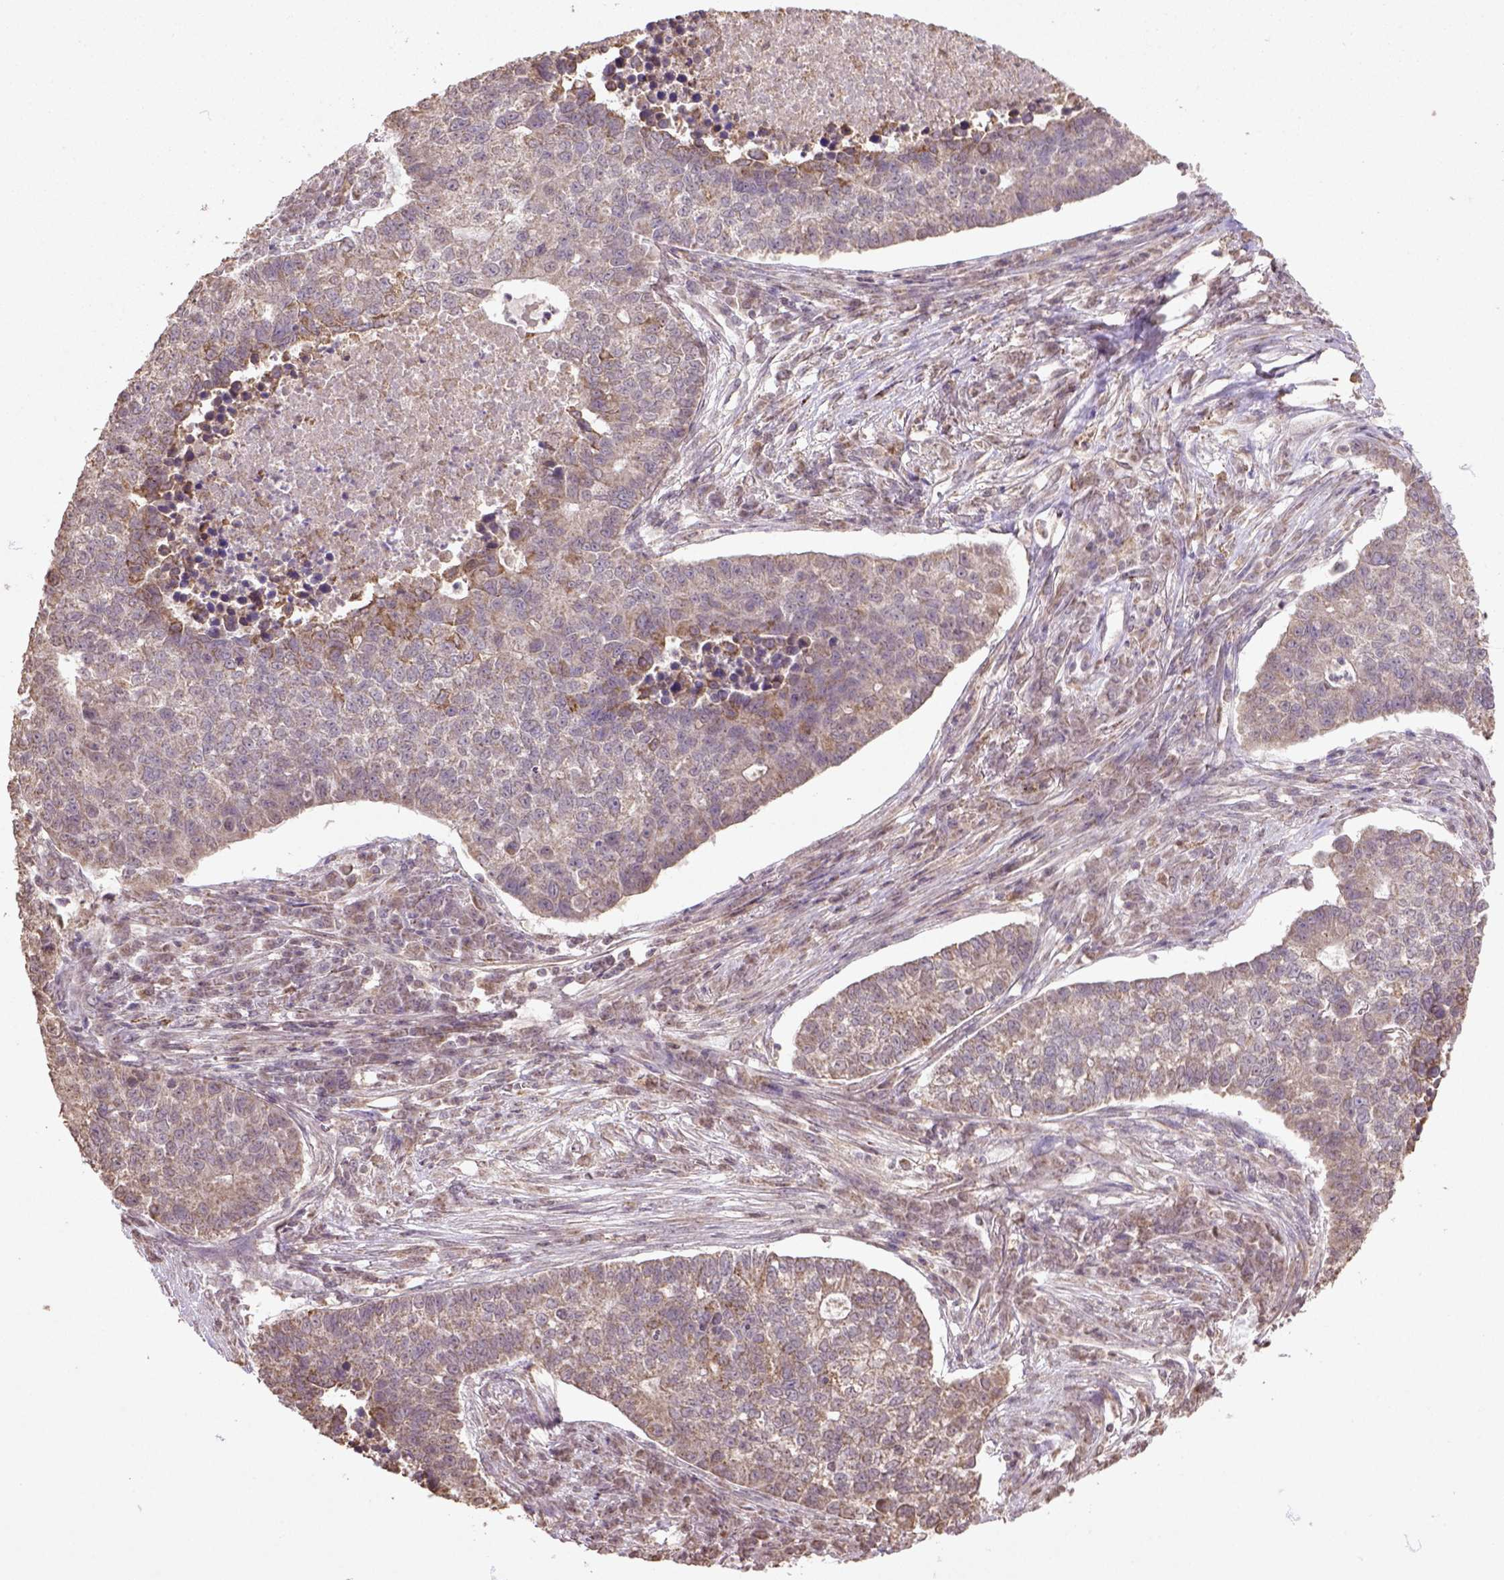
{"staining": {"intensity": "moderate", "quantity": ">75%", "location": "cytoplasmic/membranous"}, "tissue": "lung cancer", "cell_type": "Tumor cells", "image_type": "cancer", "snomed": [{"axis": "morphology", "description": "Adenocarcinoma, NOS"}, {"axis": "topography", "description": "Lung"}], "caption": "Protein staining reveals moderate cytoplasmic/membranous staining in about >75% of tumor cells in lung cancer.", "gene": "NUDT10", "patient": {"sex": "male", "age": 57}}